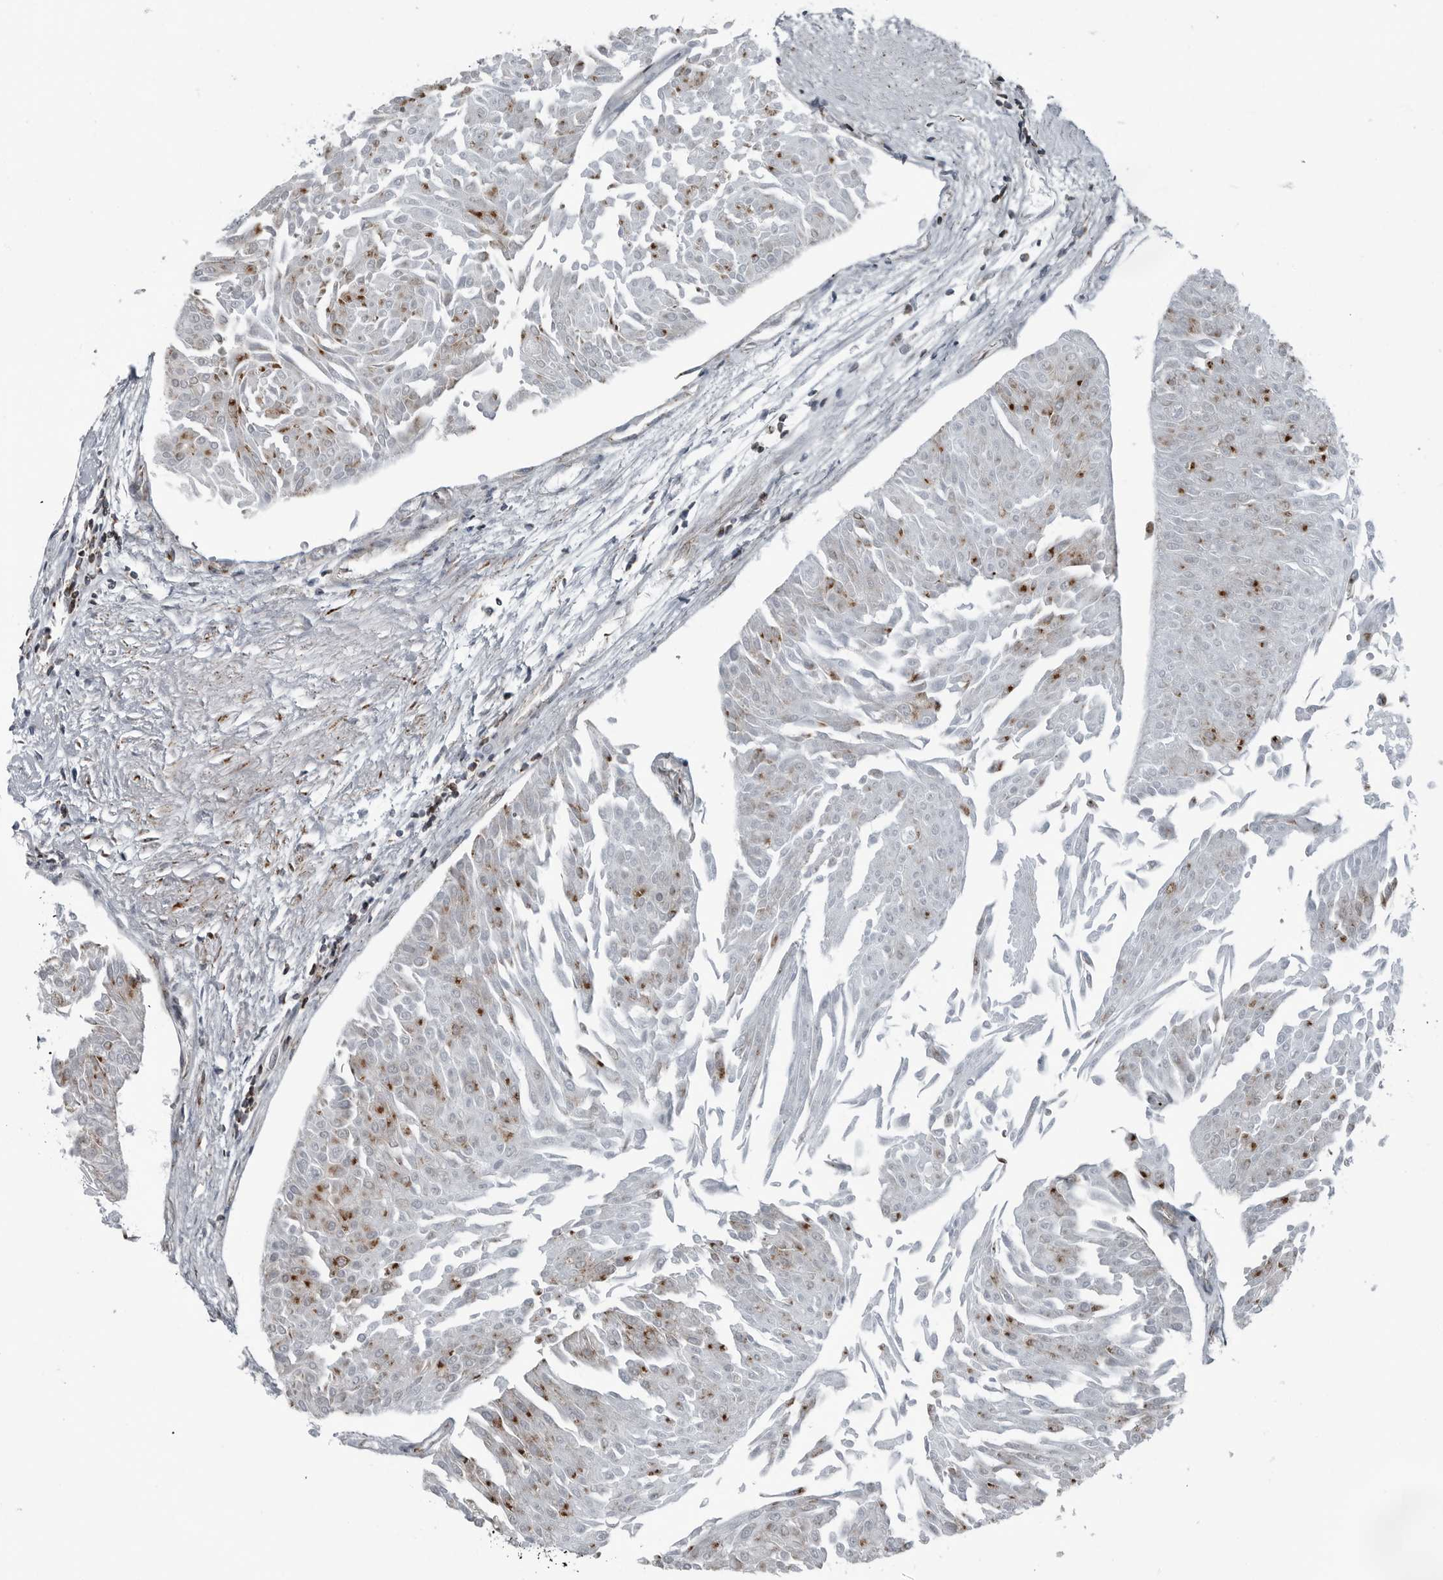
{"staining": {"intensity": "moderate", "quantity": "25%-75%", "location": "cytoplasmic/membranous"}, "tissue": "urothelial cancer", "cell_type": "Tumor cells", "image_type": "cancer", "snomed": [{"axis": "morphology", "description": "Urothelial carcinoma, Low grade"}, {"axis": "topography", "description": "Urinary bladder"}], "caption": "This image shows IHC staining of urothelial carcinoma (low-grade), with medium moderate cytoplasmic/membranous positivity in approximately 25%-75% of tumor cells.", "gene": "GAK", "patient": {"sex": "male", "age": 67}}